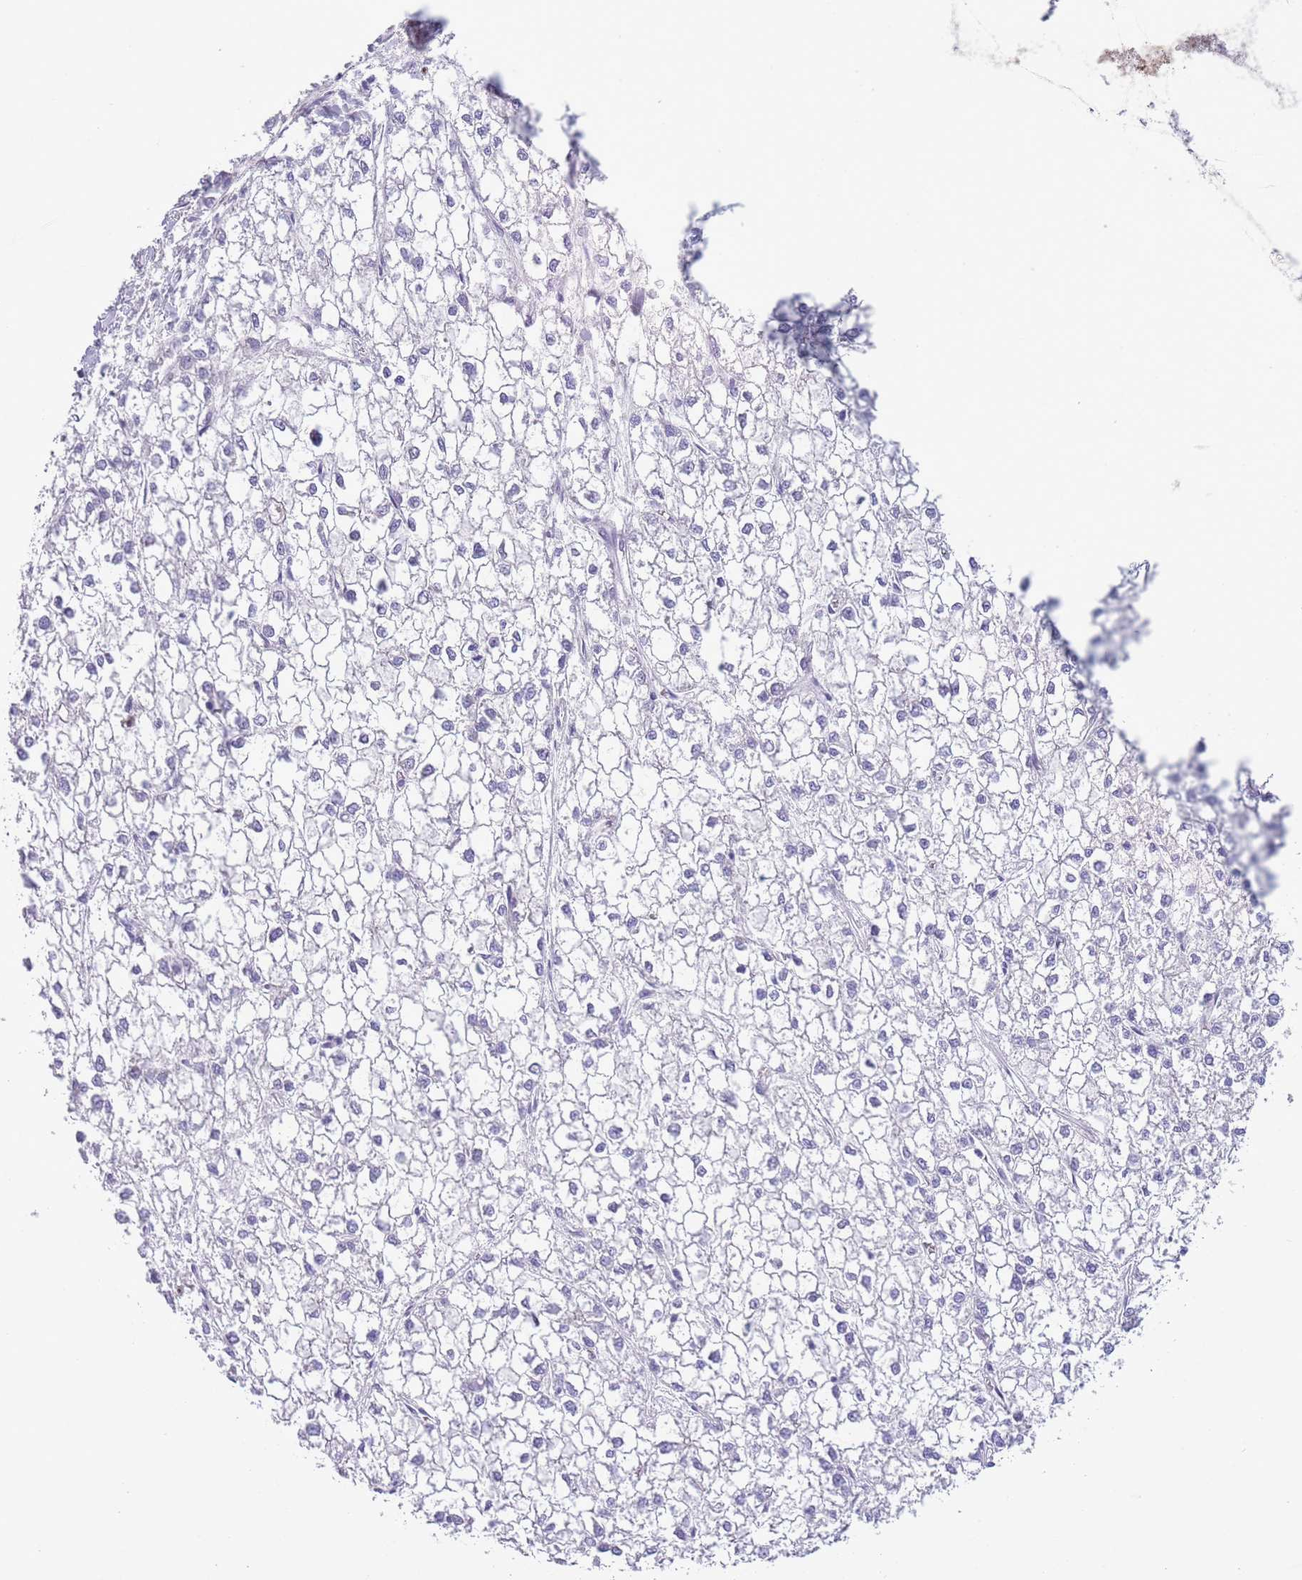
{"staining": {"intensity": "negative", "quantity": "none", "location": "none"}, "tissue": "liver cancer", "cell_type": "Tumor cells", "image_type": "cancer", "snomed": [{"axis": "morphology", "description": "Carcinoma, Hepatocellular, NOS"}, {"axis": "topography", "description": "Liver"}], "caption": "Photomicrograph shows no protein expression in tumor cells of liver hepatocellular carcinoma tissue.", "gene": "OR6M1", "patient": {"sex": "female", "age": 43}}